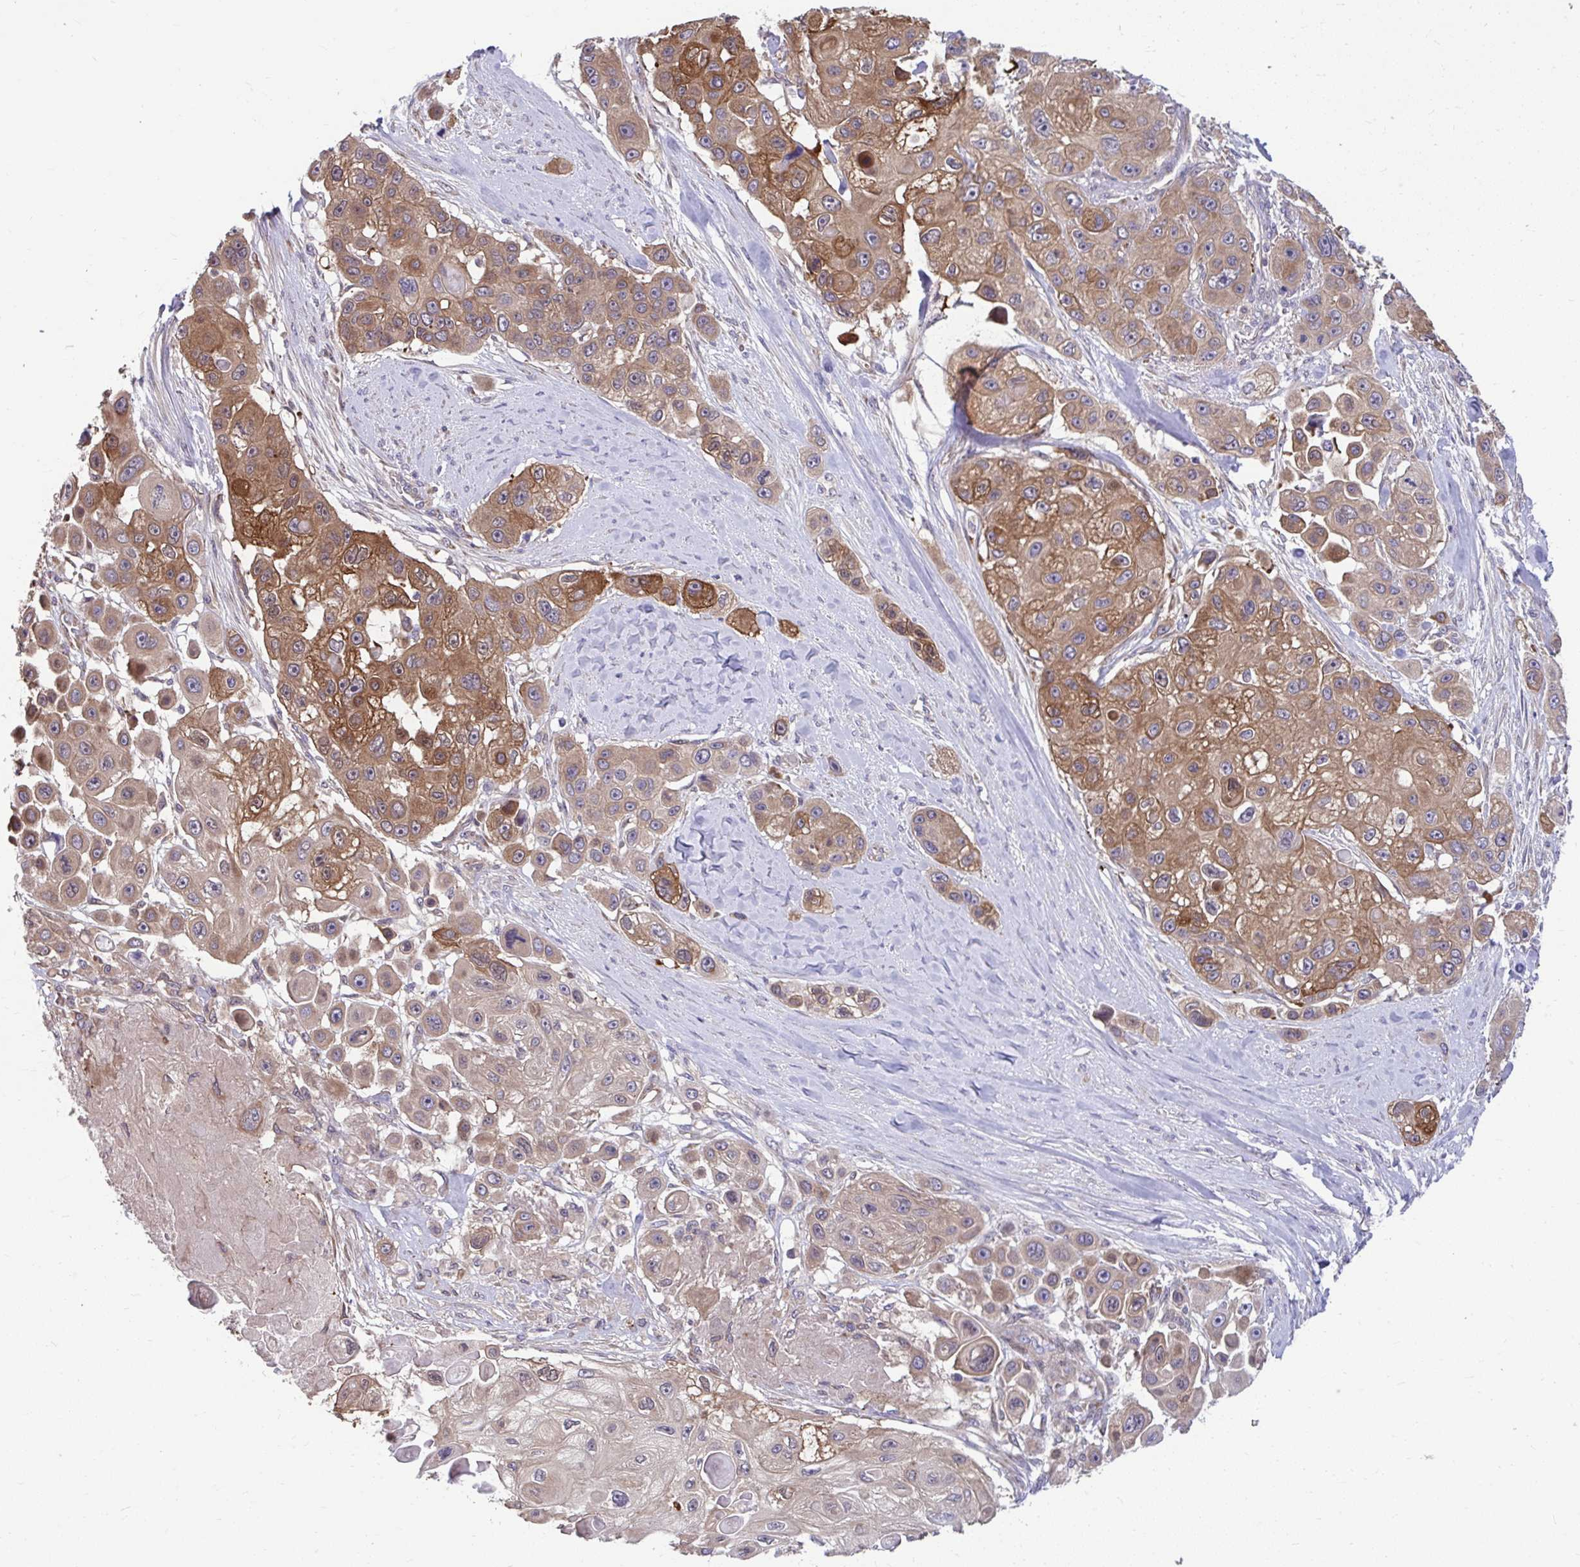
{"staining": {"intensity": "moderate", "quantity": ">75%", "location": "cytoplasmic/membranous"}, "tissue": "skin cancer", "cell_type": "Tumor cells", "image_type": "cancer", "snomed": [{"axis": "morphology", "description": "Squamous cell carcinoma, NOS"}, {"axis": "topography", "description": "Skin"}], "caption": "The immunohistochemical stain highlights moderate cytoplasmic/membranous positivity in tumor cells of skin squamous cell carcinoma tissue.", "gene": "PCDHB7", "patient": {"sex": "male", "age": 67}}